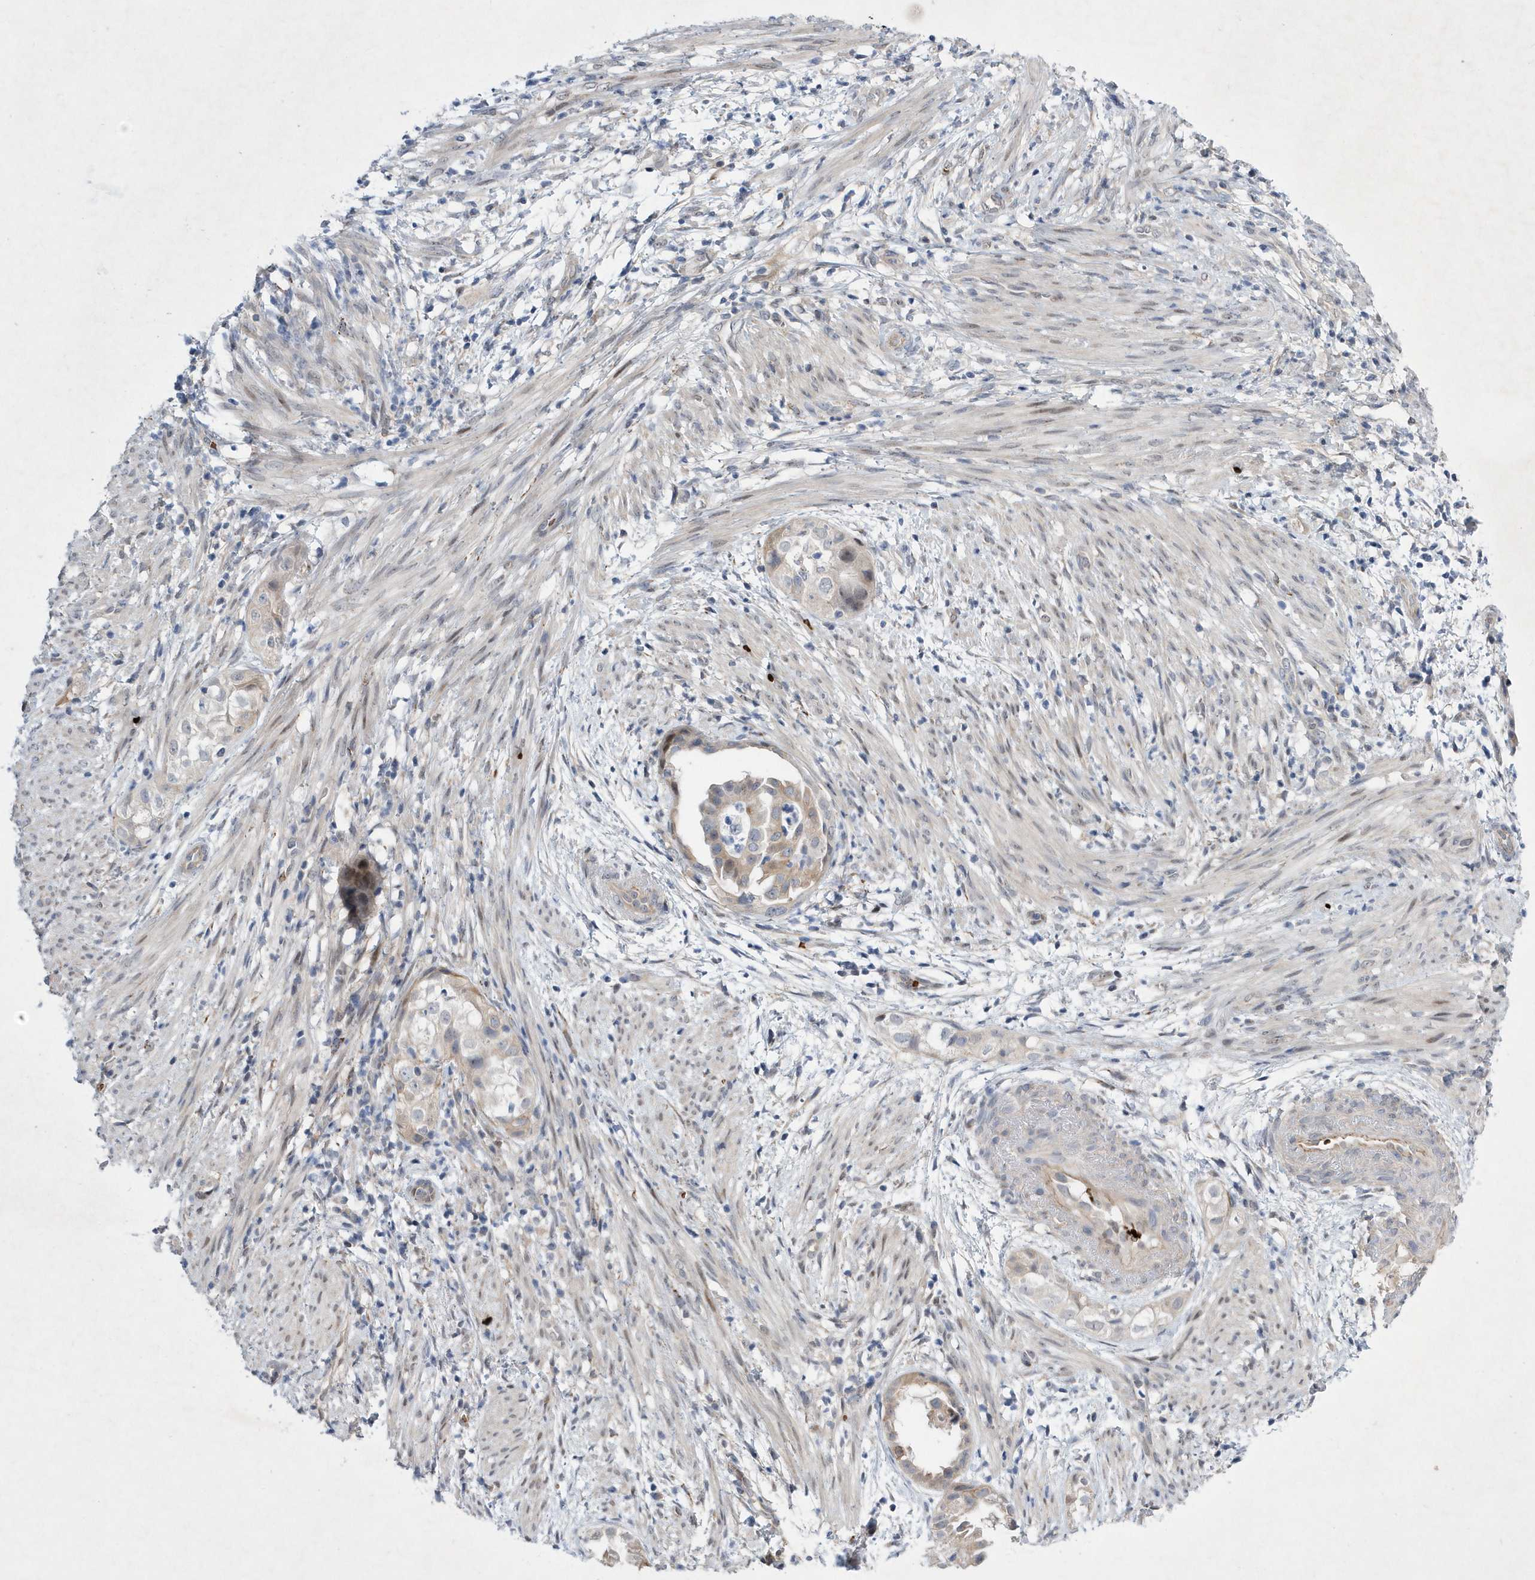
{"staining": {"intensity": "weak", "quantity": "<25%", "location": "cytoplasmic/membranous"}, "tissue": "endometrial cancer", "cell_type": "Tumor cells", "image_type": "cancer", "snomed": [{"axis": "morphology", "description": "Adenocarcinoma, NOS"}, {"axis": "topography", "description": "Endometrium"}], "caption": "This is a image of IHC staining of endometrial cancer, which shows no staining in tumor cells.", "gene": "ZNF875", "patient": {"sex": "female", "age": 85}}